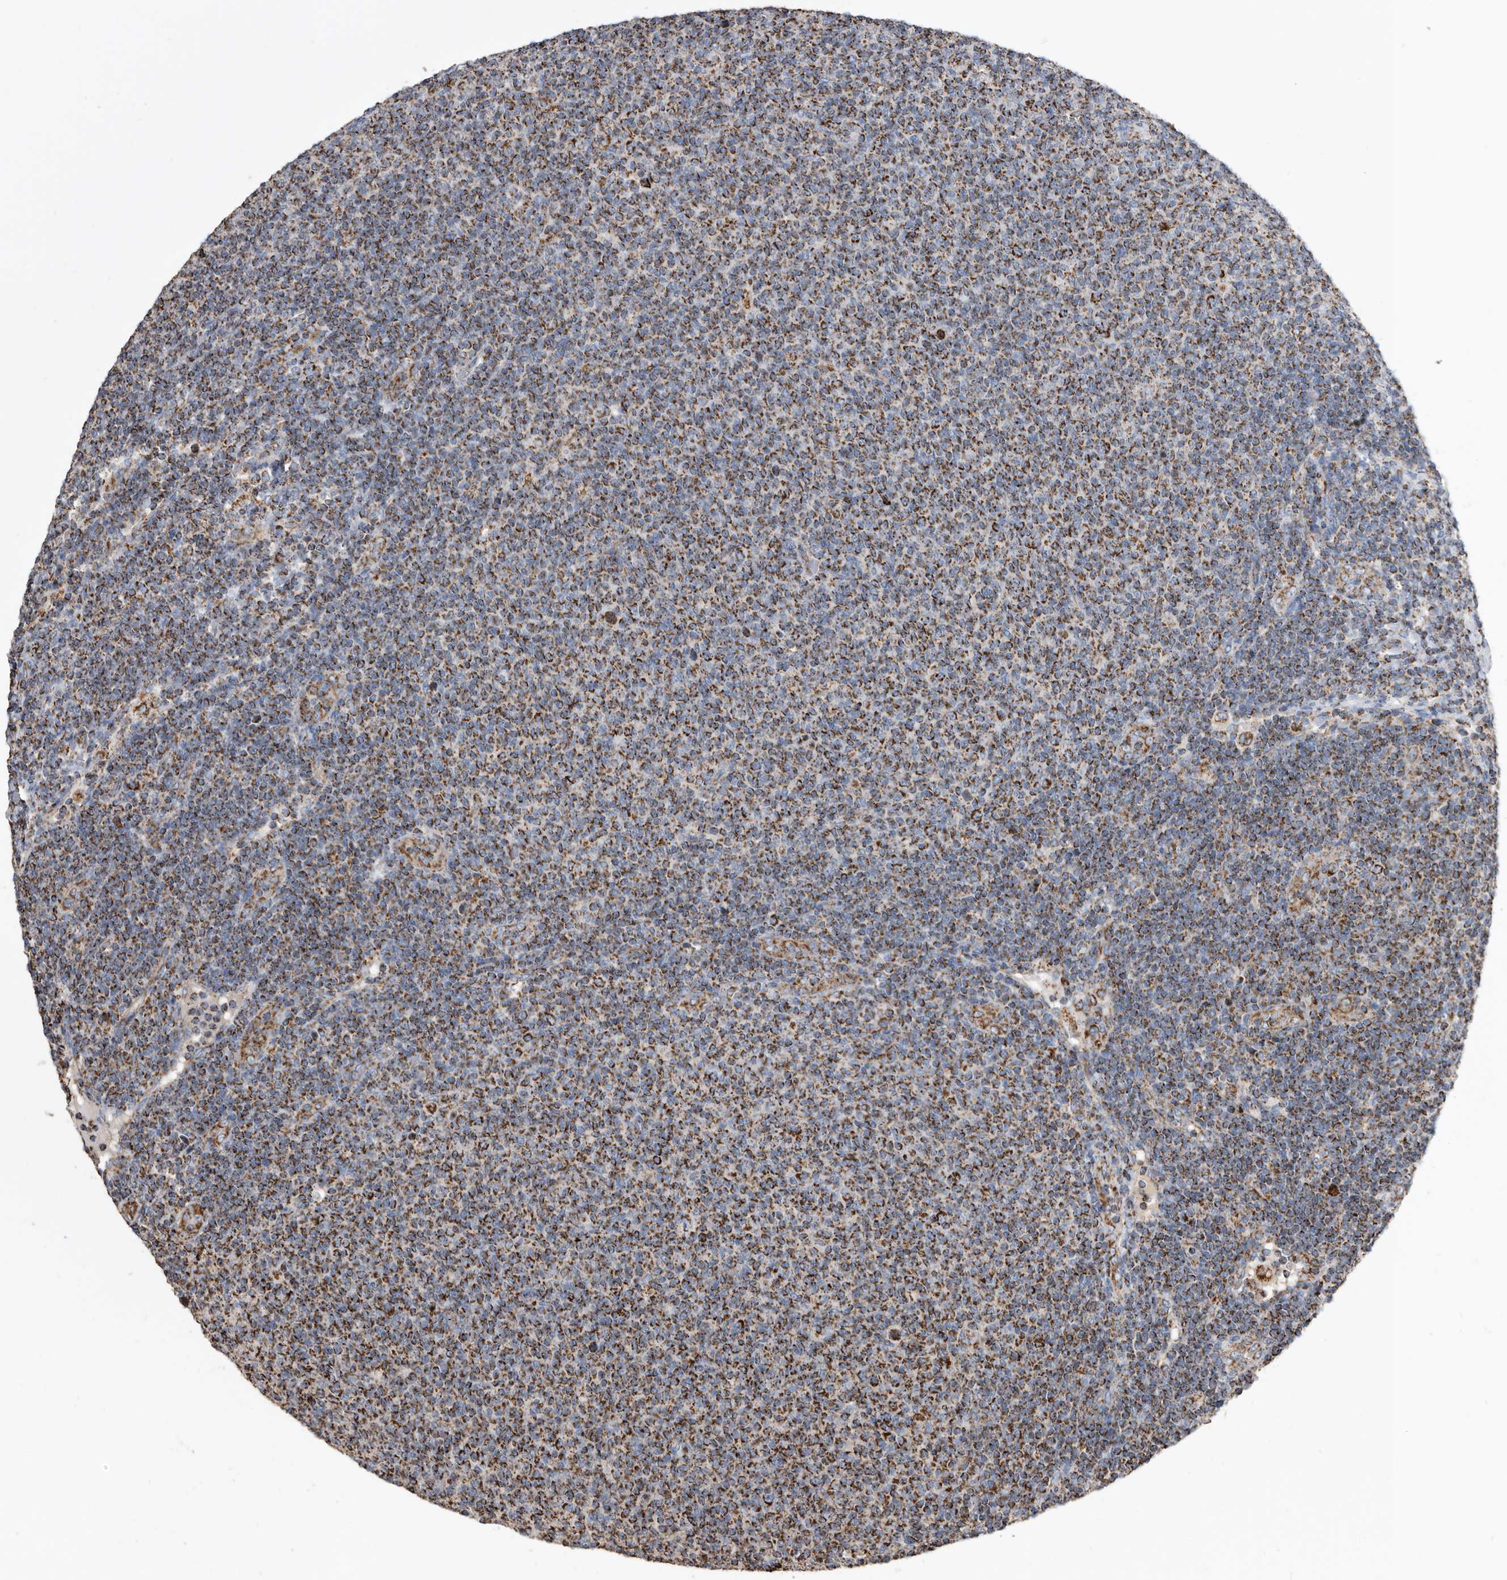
{"staining": {"intensity": "strong", "quantity": ">75%", "location": "cytoplasmic/membranous"}, "tissue": "lymphoma", "cell_type": "Tumor cells", "image_type": "cancer", "snomed": [{"axis": "morphology", "description": "Malignant lymphoma, non-Hodgkin's type, Low grade"}, {"axis": "topography", "description": "Lymph node"}], "caption": "Immunohistochemistry (IHC) photomicrograph of neoplastic tissue: human lymphoma stained using immunohistochemistry (IHC) demonstrates high levels of strong protein expression localized specifically in the cytoplasmic/membranous of tumor cells, appearing as a cytoplasmic/membranous brown color.", "gene": "WFDC1", "patient": {"sex": "male", "age": 66}}